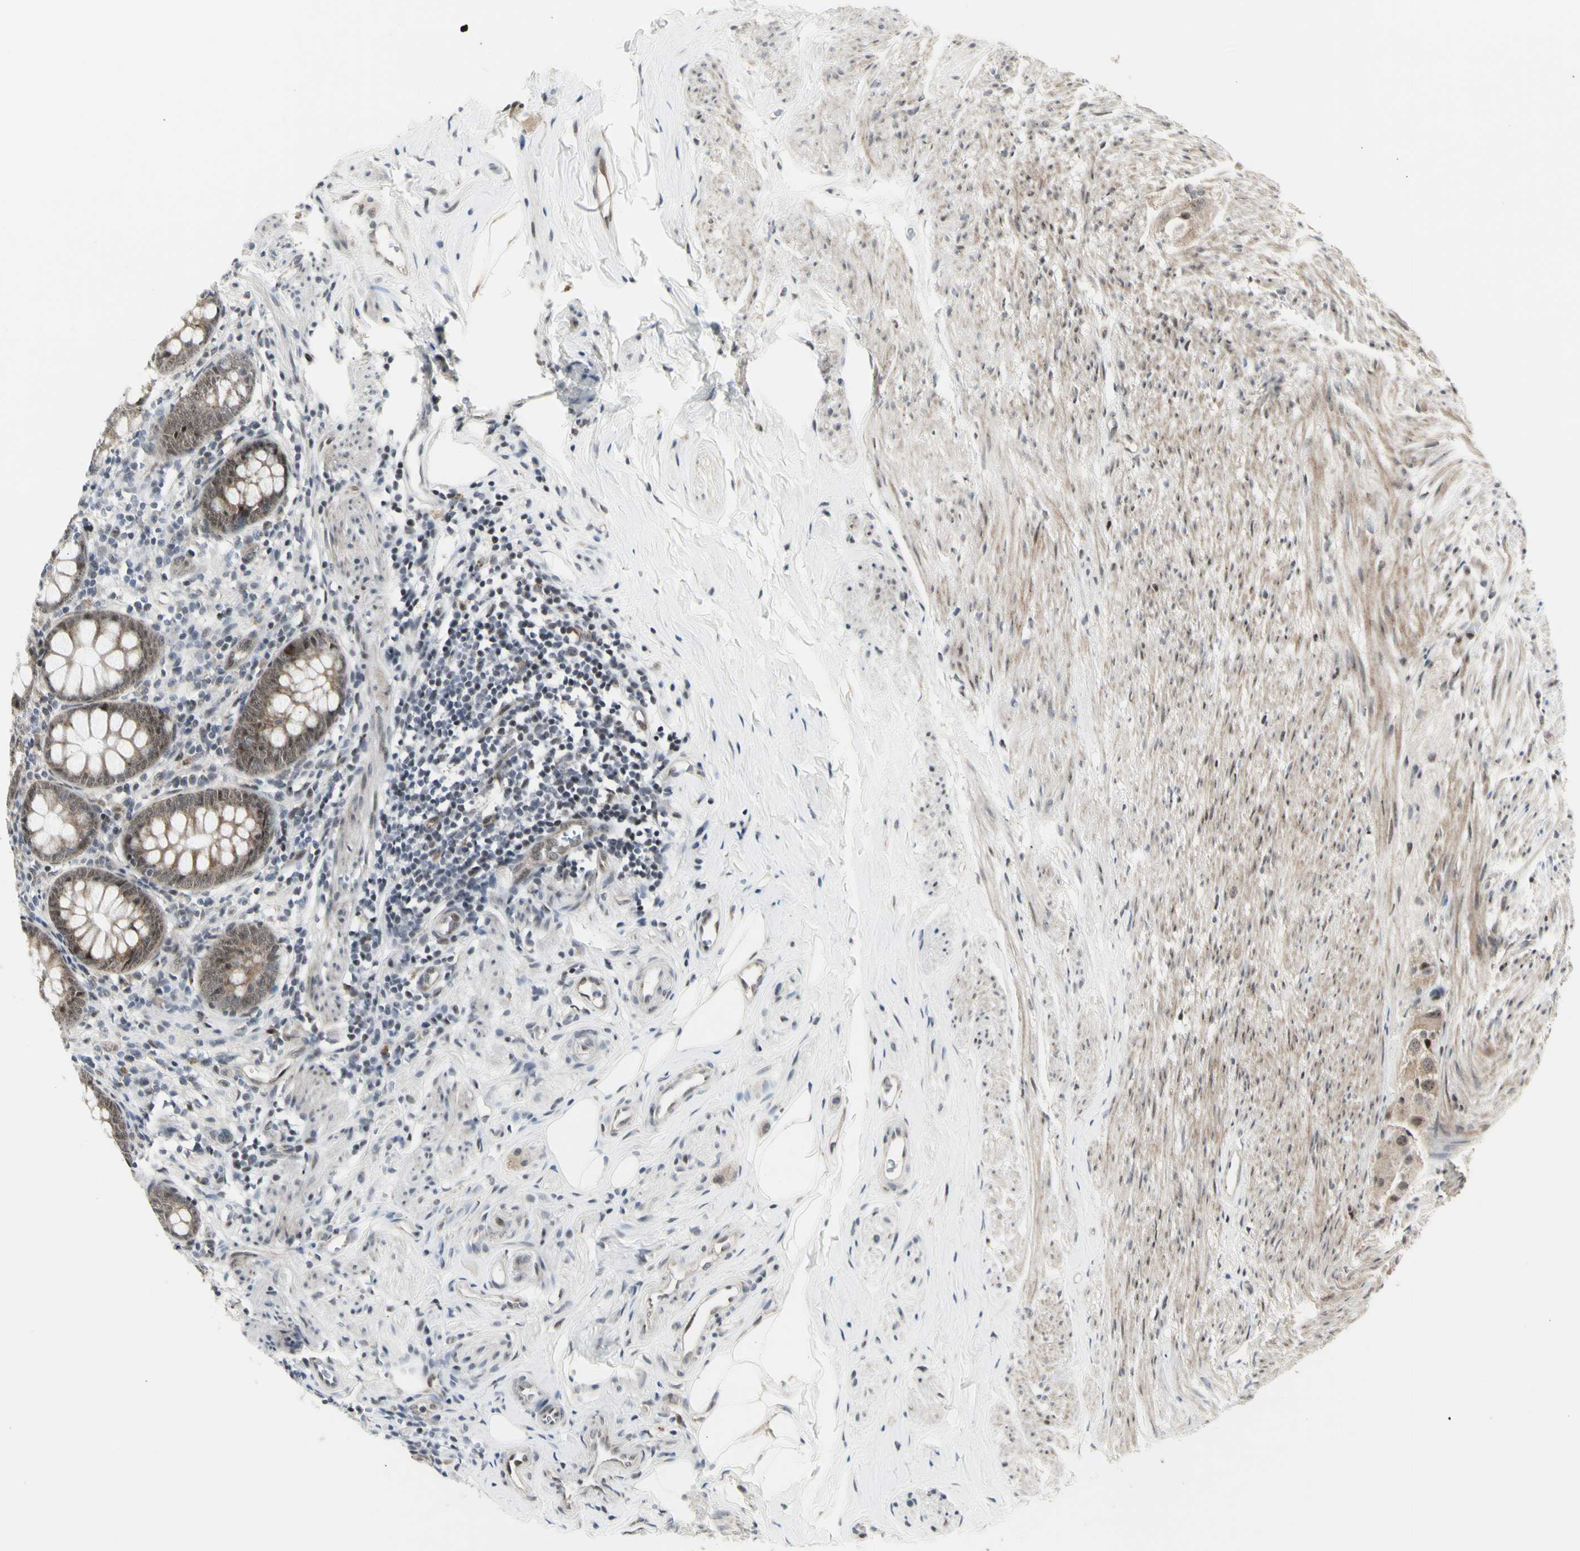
{"staining": {"intensity": "moderate", "quantity": ">75%", "location": "cytoplasmic/membranous"}, "tissue": "appendix", "cell_type": "Glandular cells", "image_type": "normal", "snomed": [{"axis": "morphology", "description": "Normal tissue, NOS"}, {"axis": "topography", "description": "Appendix"}], "caption": "Glandular cells reveal medium levels of moderate cytoplasmic/membranous staining in about >75% of cells in unremarkable human appendix.", "gene": "DHRS7B", "patient": {"sex": "female", "age": 77}}